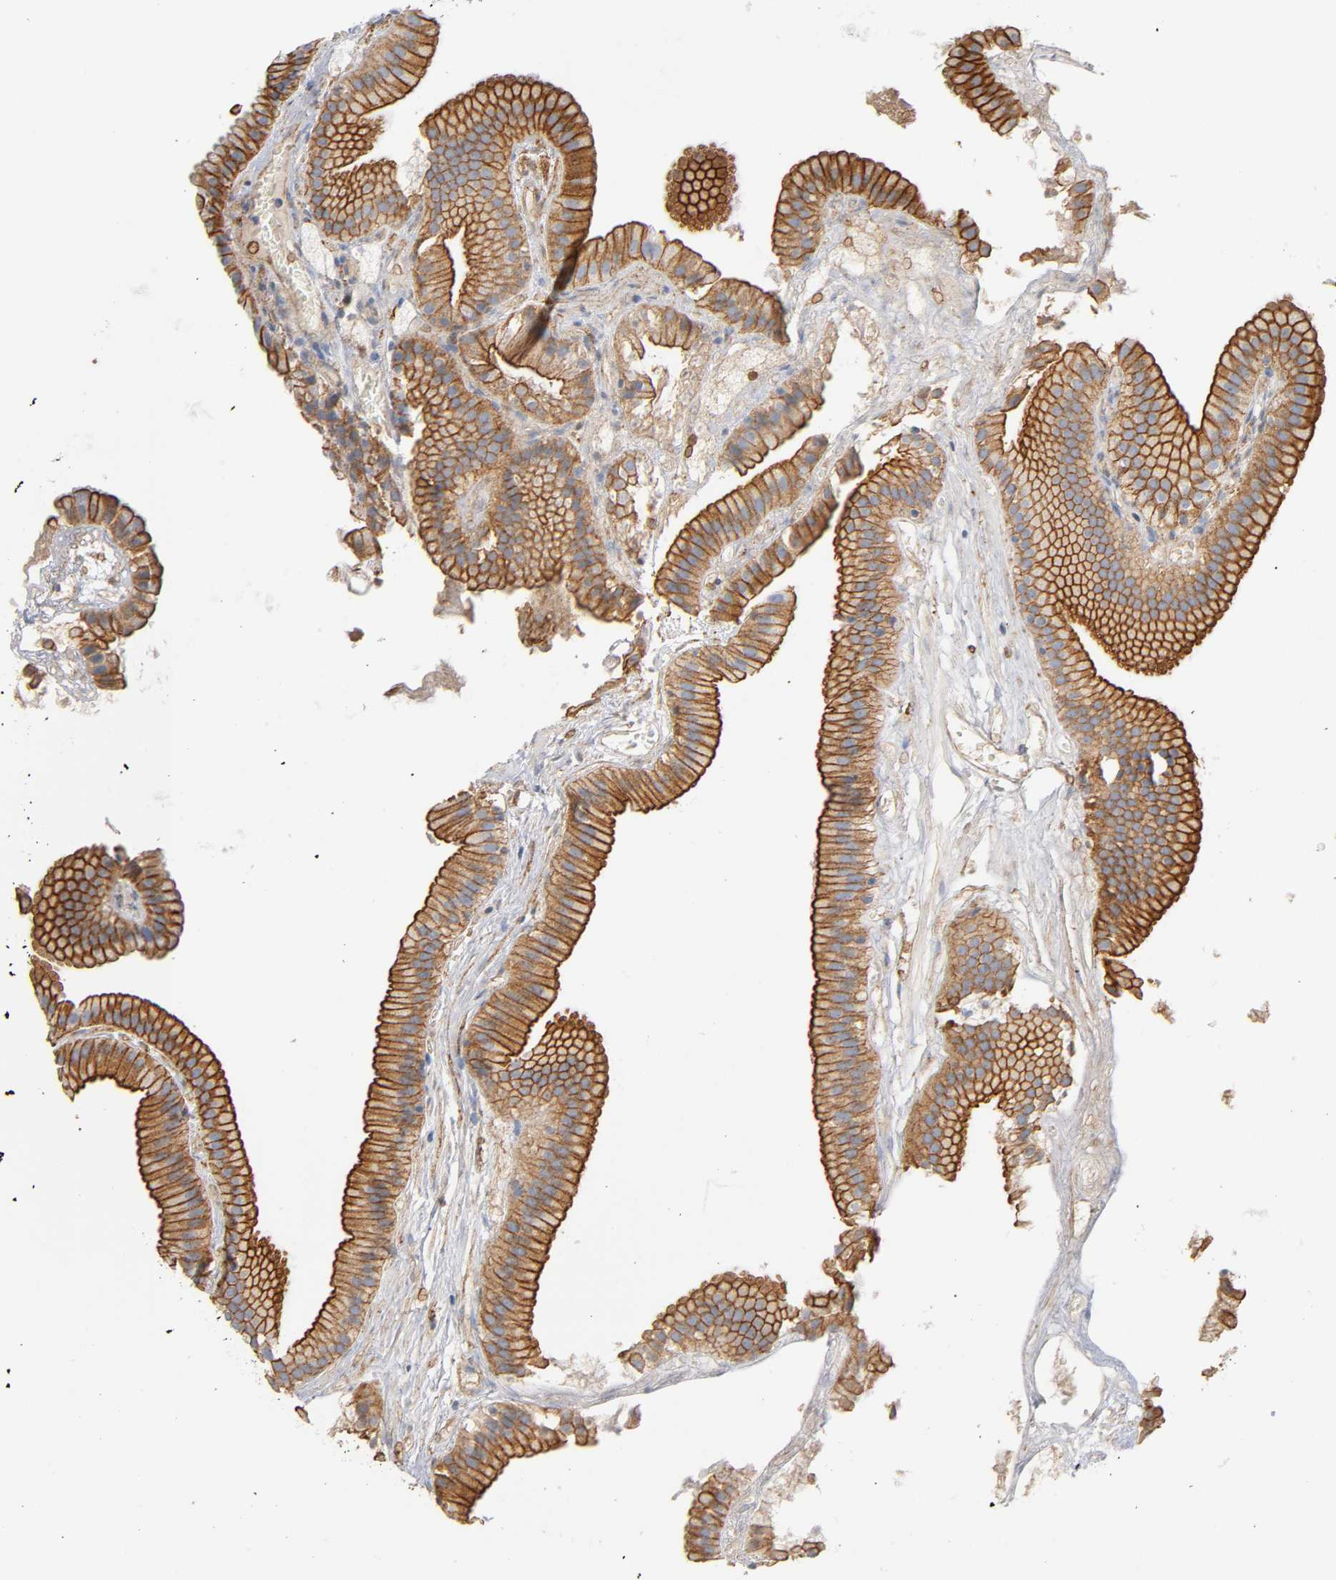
{"staining": {"intensity": "strong", "quantity": ">75%", "location": "cytoplasmic/membranous"}, "tissue": "gallbladder", "cell_type": "Glandular cells", "image_type": "normal", "snomed": [{"axis": "morphology", "description": "Normal tissue, NOS"}, {"axis": "topography", "description": "Gallbladder"}], "caption": "High-power microscopy captured an IHC image of normal gallbladder, revealing strong cytoplasmic/membranous expression in about >75% of glandular cells.", "gene": "SPTAN1", "patient": {"sex": "female", "age": 63}}